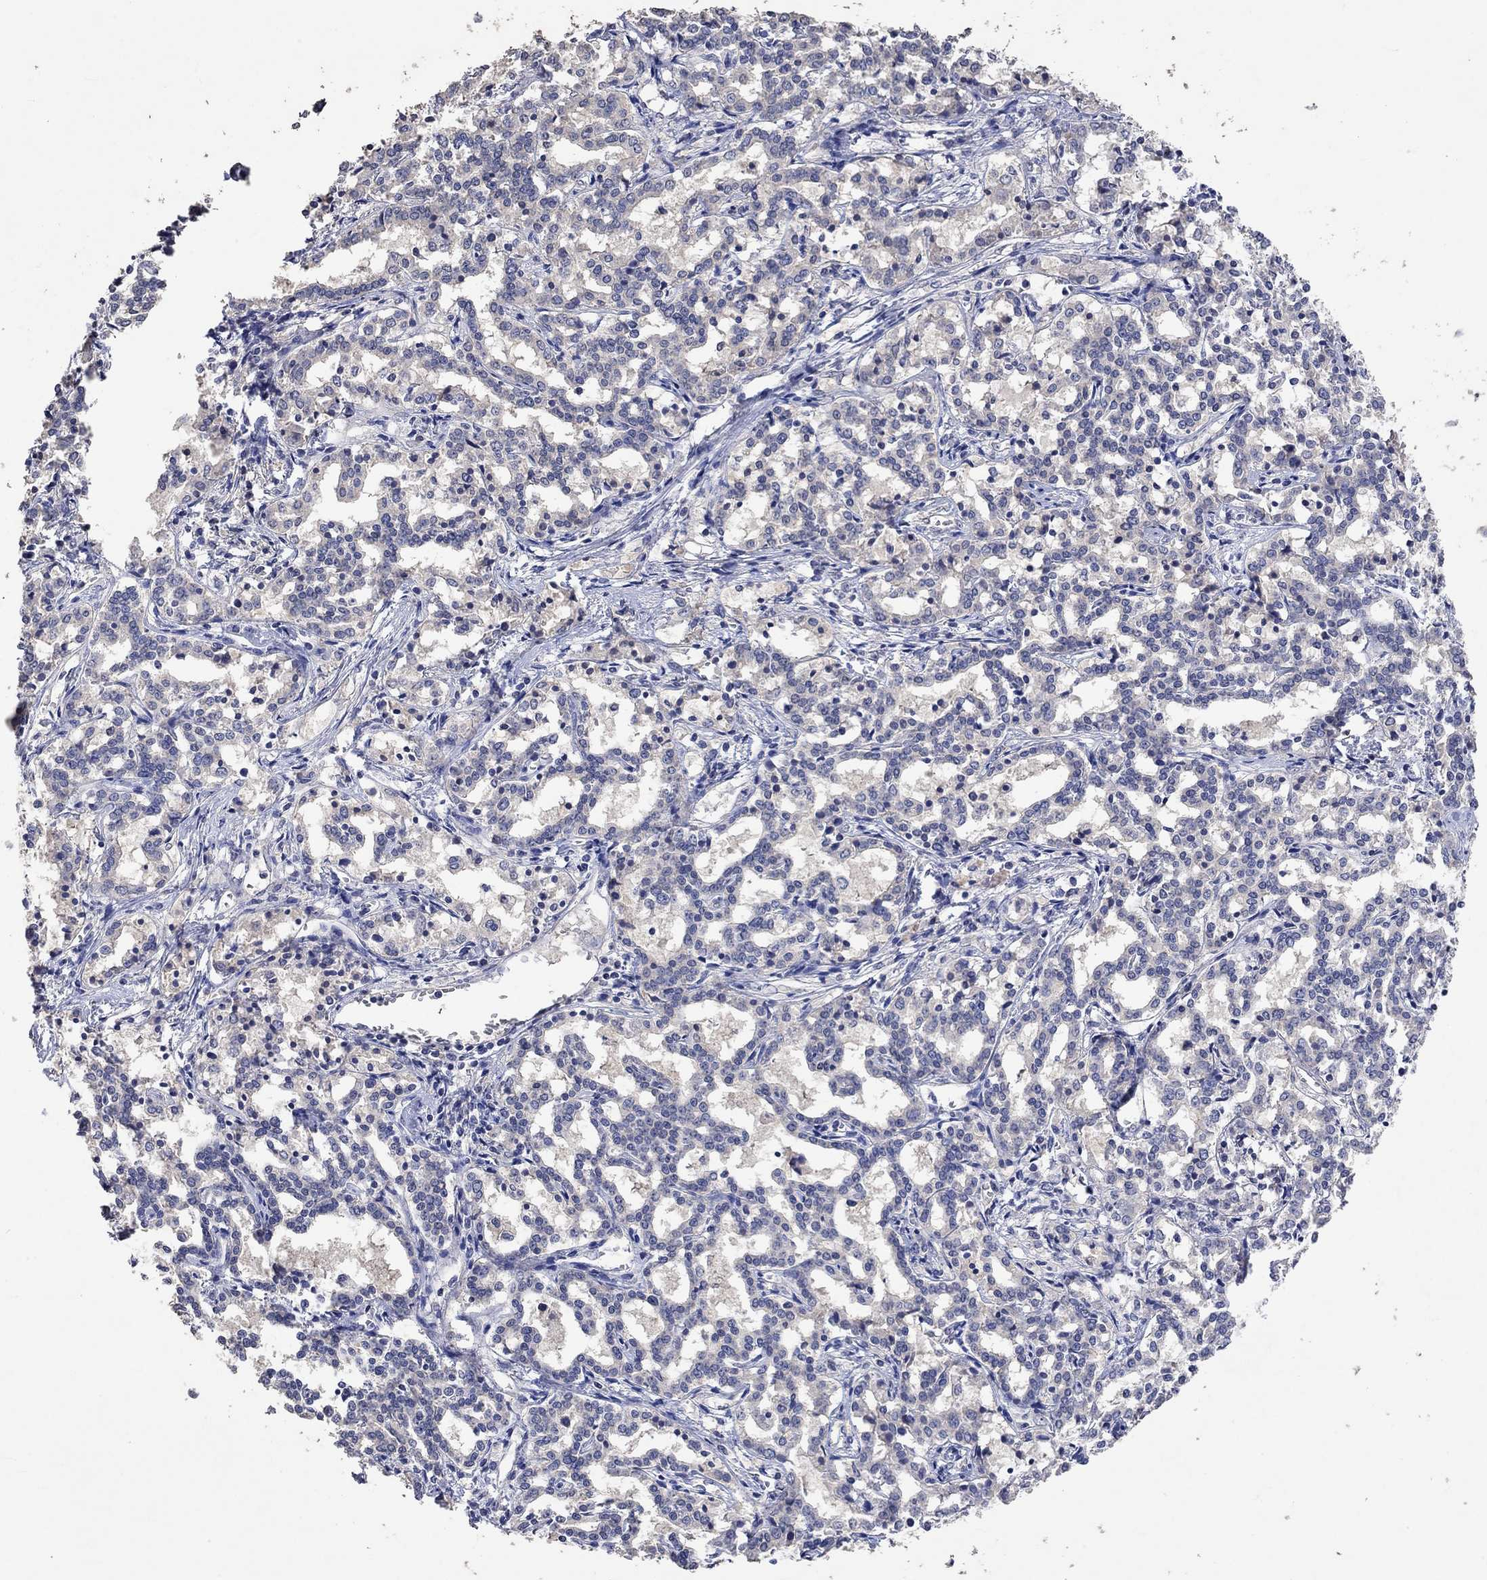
{"staining": {"intensity": "negative", "quantity": "none", "location": "none"}, "tissue": "liver cancer", "cell_type": "Tumor cells", "image_type": "cancer", "snomed": [{"axis": "morphology", "description": "Cholangiocarcinoma"}, {"axis": "topography", "description": "Liver"}], "caption": "Liver cholangiocarcinoma was stained to show a protein in brown. There is no significant positivity in tumor cells.", "gene": "PTPN20", "patient": {"sex": "female", "age": 47}}